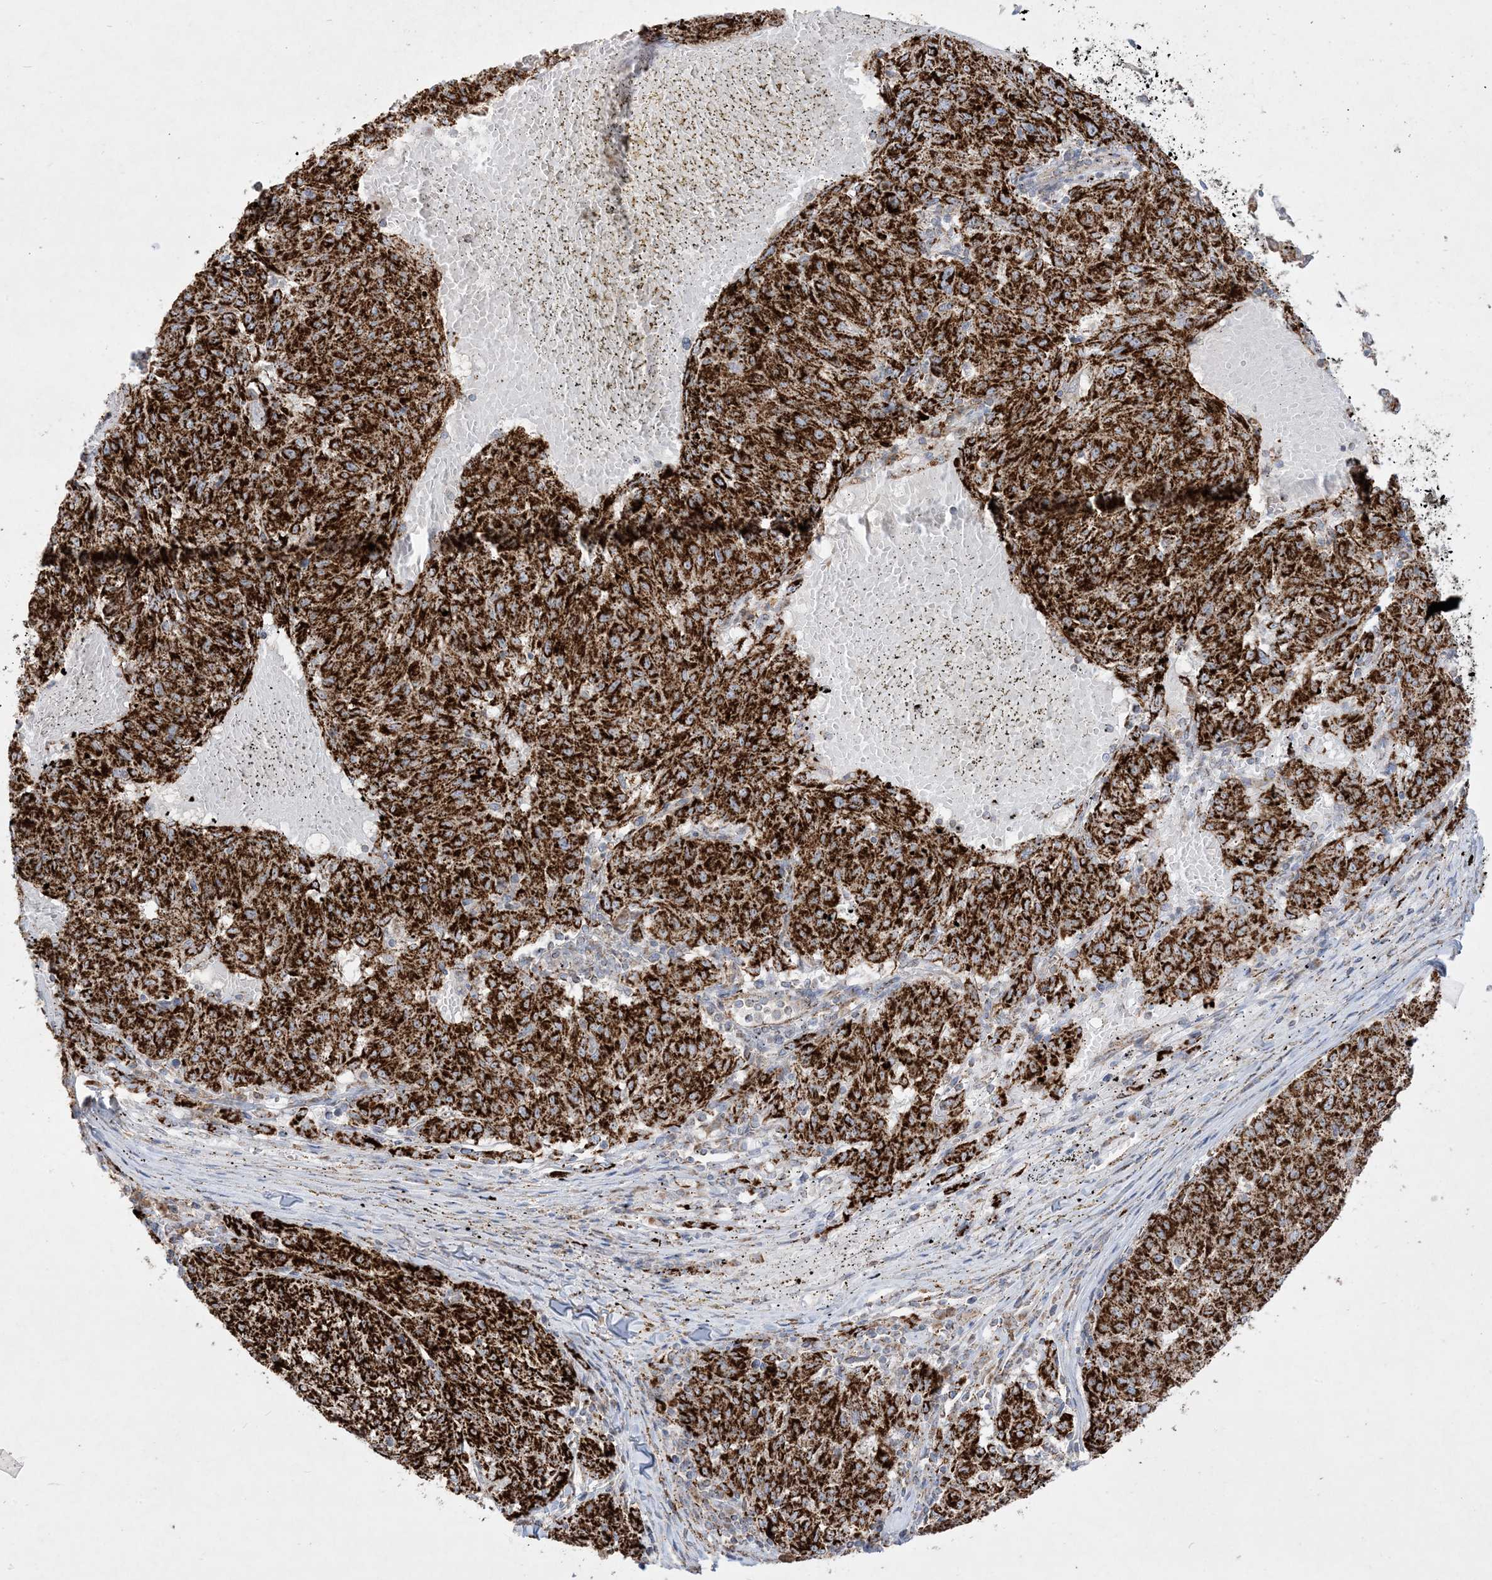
{"staining": {"intensity": "strong", "quantity": ">75%", "location": "cytoplasmic/membranous"}, "tissue": "melanoma", "cell_type": "Tumor cells", "image_type": "cancer", "snomed": [{"axis": "morphology", "description": "Malignant melanoma, NOS"}, {"axis": "topography", "description": "Skin"}], "caption": "Melanoma stained for a protein demonstrates strong cytoplasmic/membranous positivity in tumor cells.", "gene": "NDUFAF3", "patient": {"sex": "female", "age": 72}}